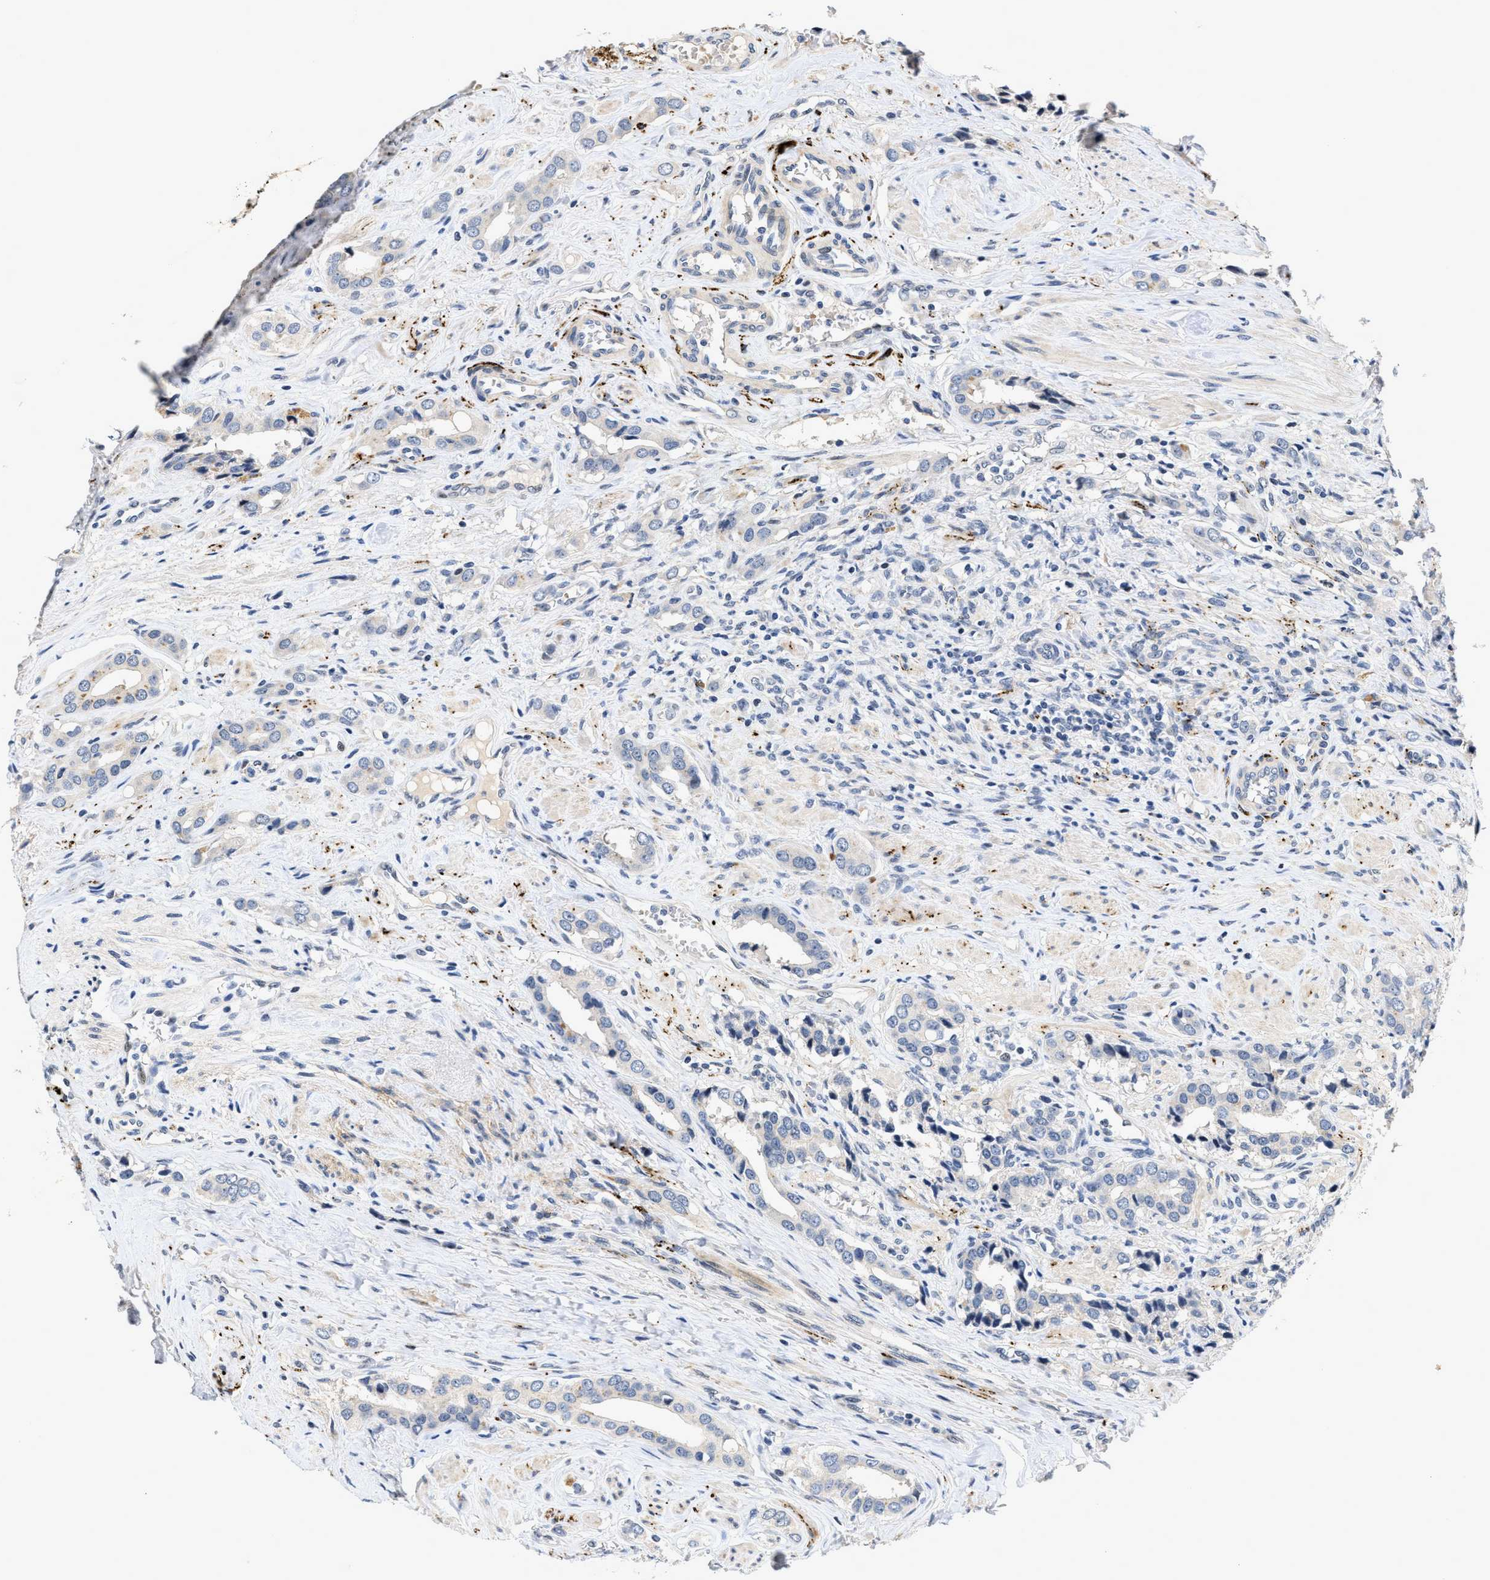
{"staining": {"intensity": "negative", "quantity": "none", "location": "none"}, "tissue": "prostate cancer", "cell_type": "Tumor cells", "image_type": "cancer", "snomed": [{"axis": "morphology", "description": "Adenocarcinoma, High grade"}, {"axis": "topography", "description": "Prostate"}], "caption": "There is no significant expression in tumor cells of prostate cancer (high-grade adenocarcinoma).", "gene": "VIP", "patient": {"sex": "male", "age": 52}}